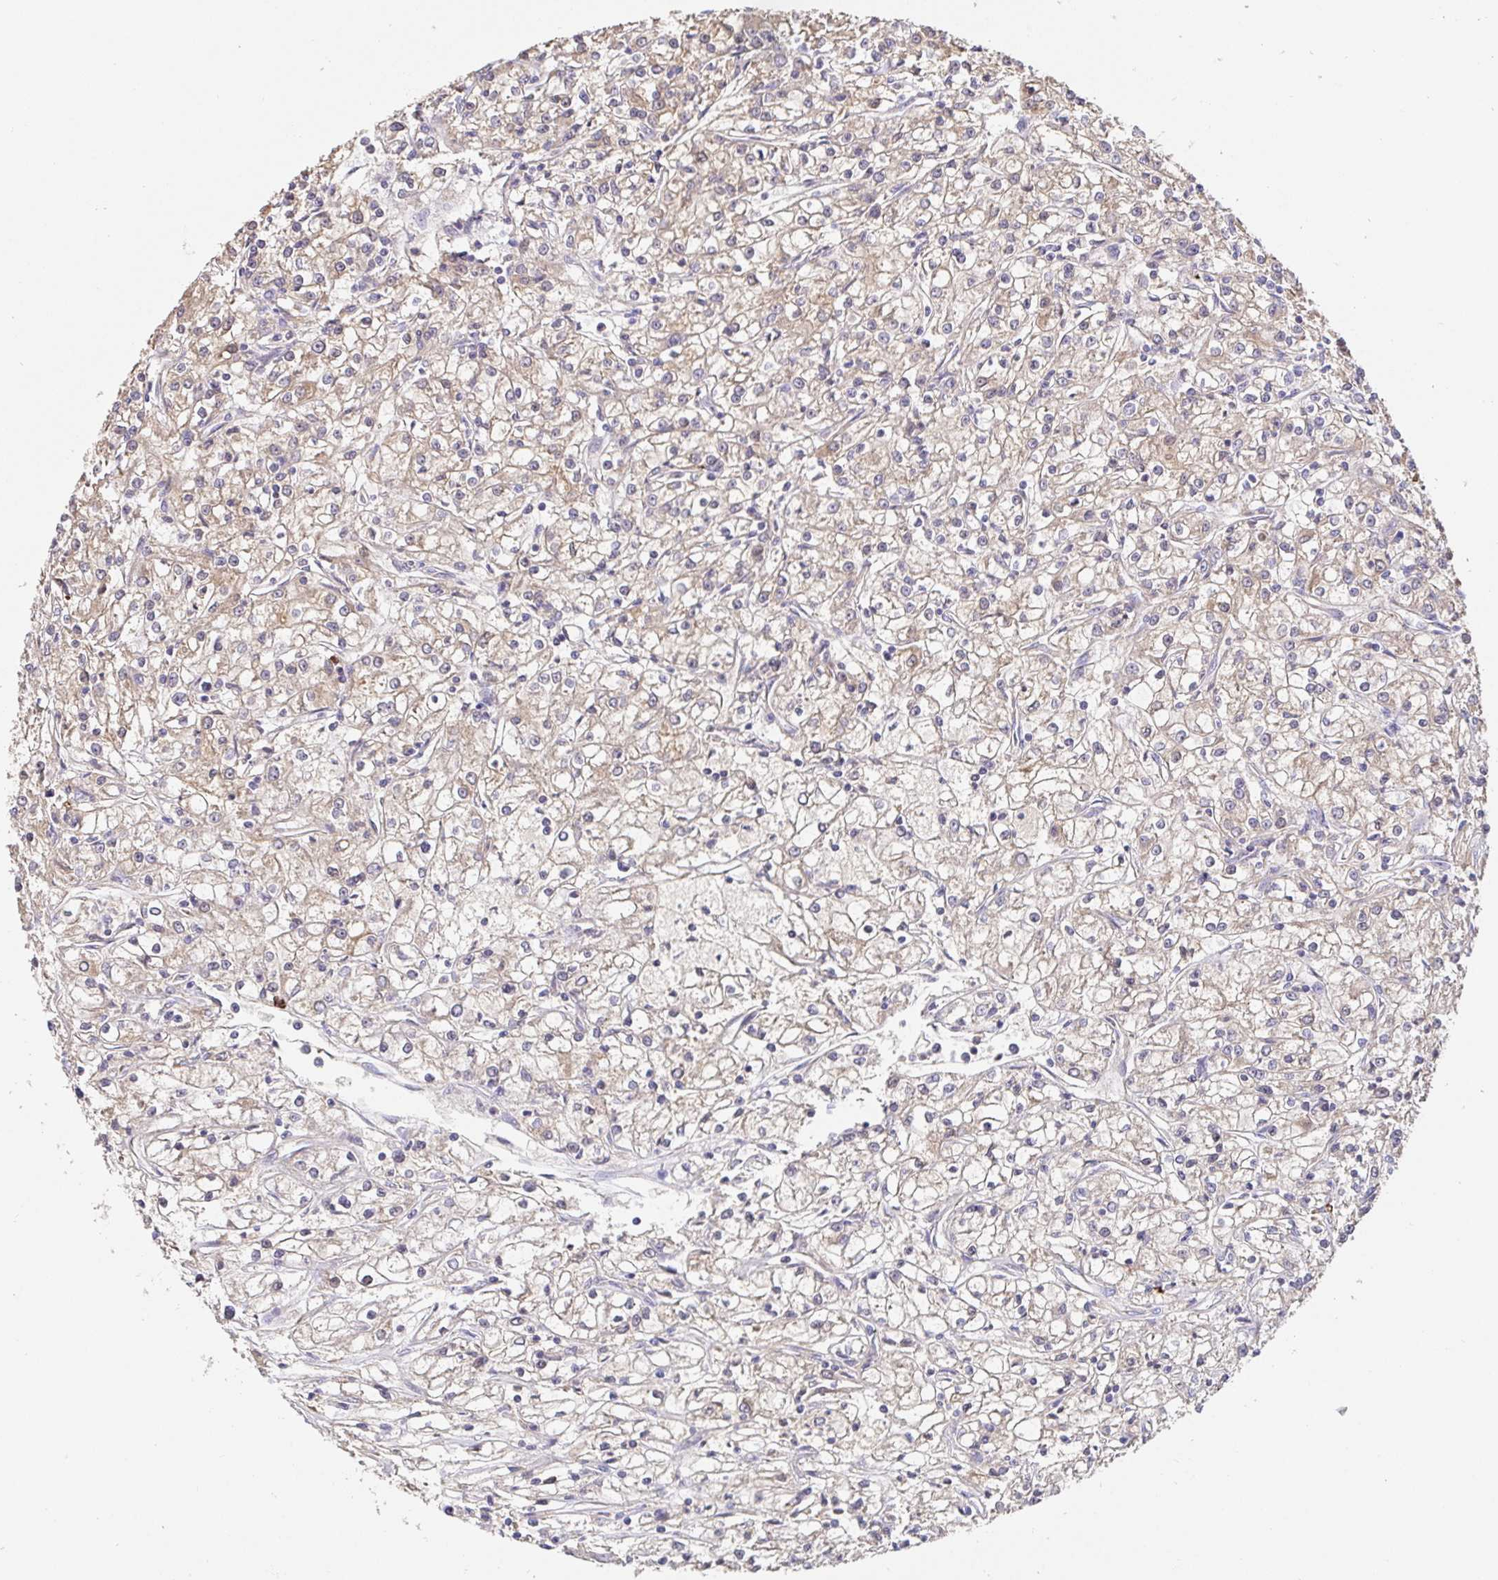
{"staining": {"intensity": "weak", "quantity": ">75%", "location": "cytoplasmic/membranous"}, "tissue": "renal cancer", "cell_type": "Tumor cells", "image_type": "cancer", "snomed": [{"axis": "morphology", "description": "Adenocarcinoma, NOS"}, {"axis": "topography", "description": "Kidney"}], "caption": "Adenocarcinoma (renal) was stained to show a protein in brown. There is low levels of weak cytoplasmic/membranous positivity in approximately >75% of tumor cells.", "gene": "HAGH", "patient": {"sex": "female", "age": 59}}